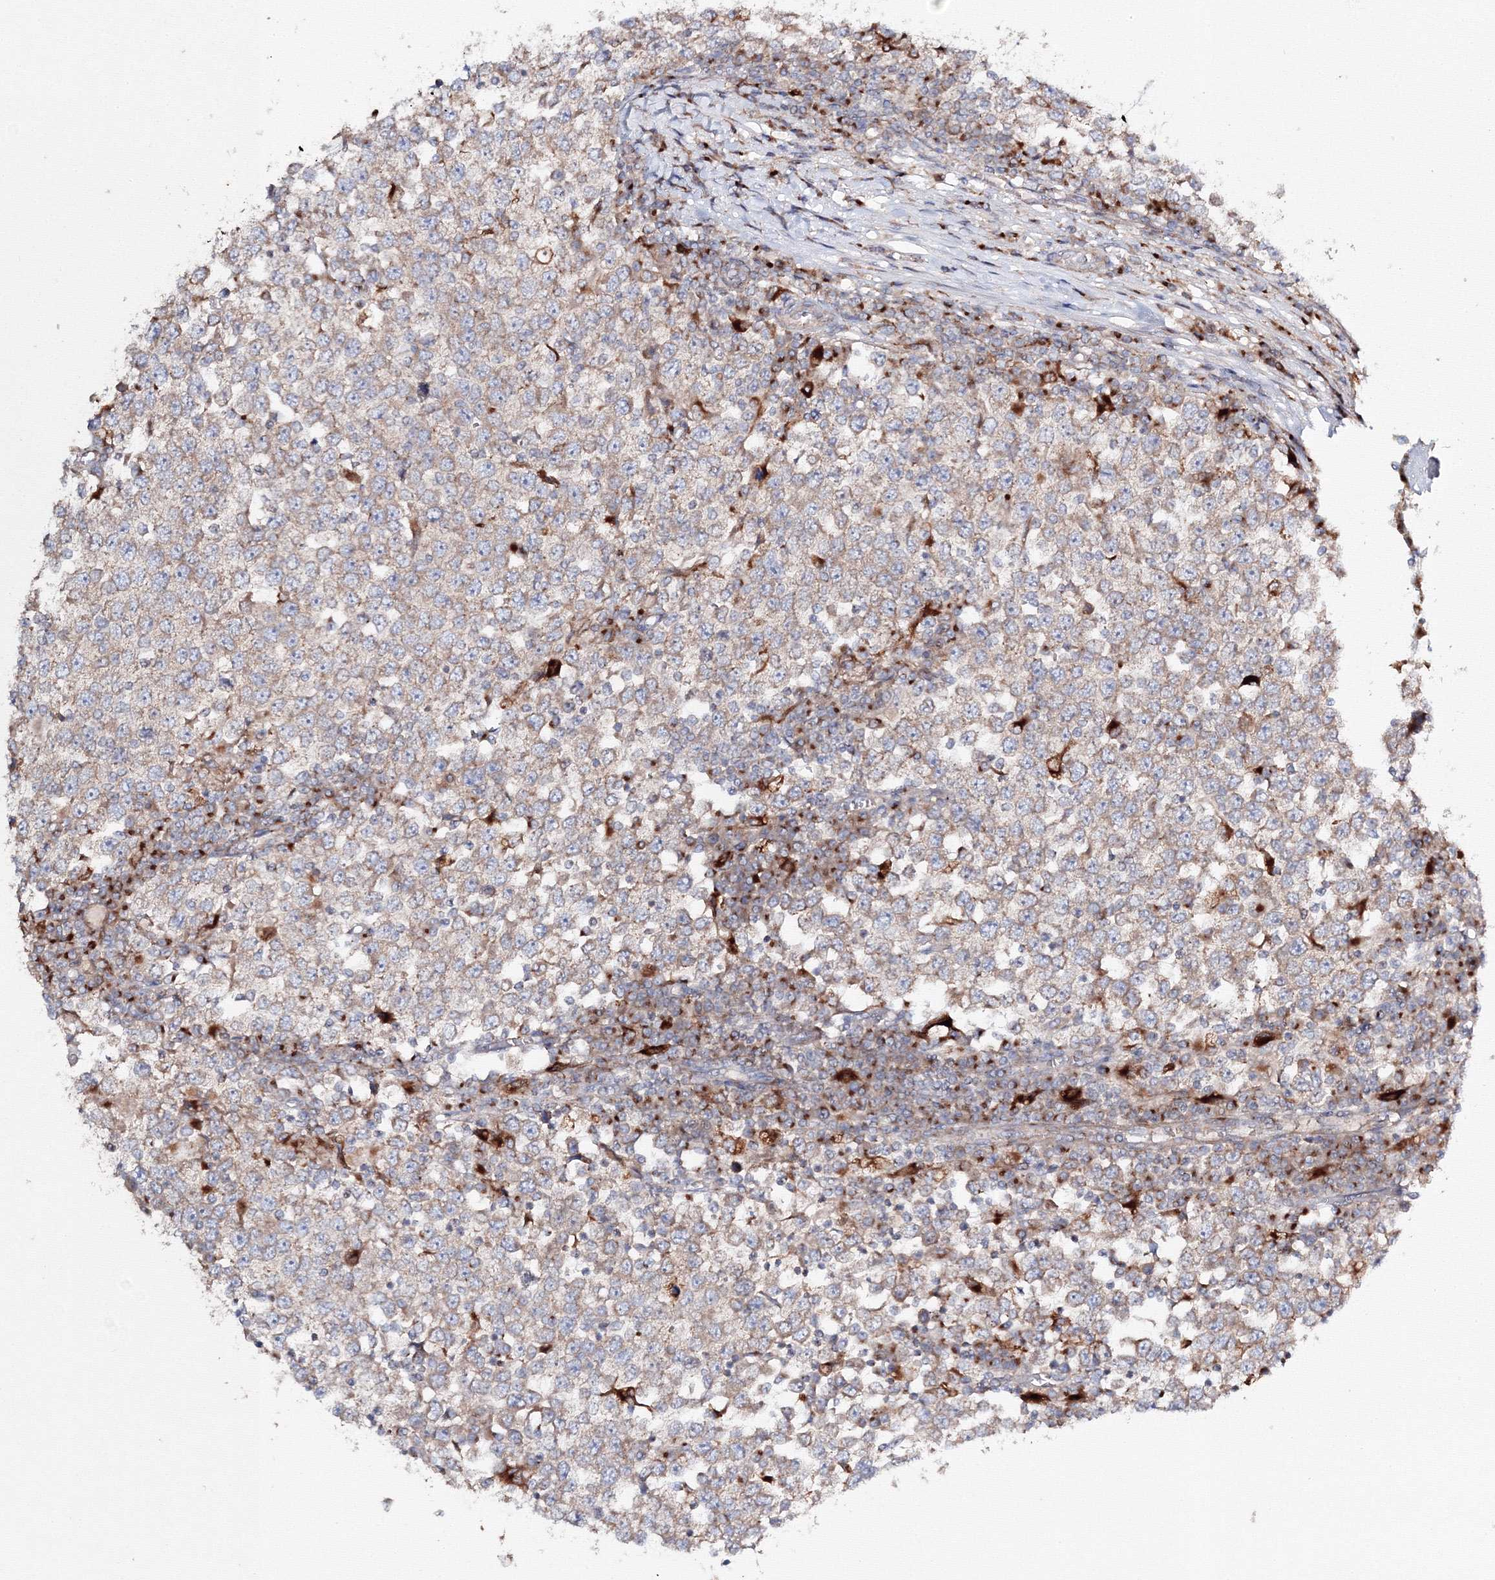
{"staining": {"intensity": "weak", "quantity": "25%-75%", "location": "cytoplasmic/membranous"}, "tissue": "testis cancer", "cell_type": "Tumor cells", "image_type": "cancer", "snomed": [{"axis": "morphology", "description": "Seminoma, NOS"}, {"axis": "topography", "description": "Testis"}], "caption": "Immunohistochemistry (IHC) micrograph of human testis cancer (seminoma) stained for a protein (brown), which displays low levels of weak cytoplasmic/membranous positivity in about 25%-75% of tumor cells.", "gene": "DDO", "patient": {"sex": "male", "age": 65}}